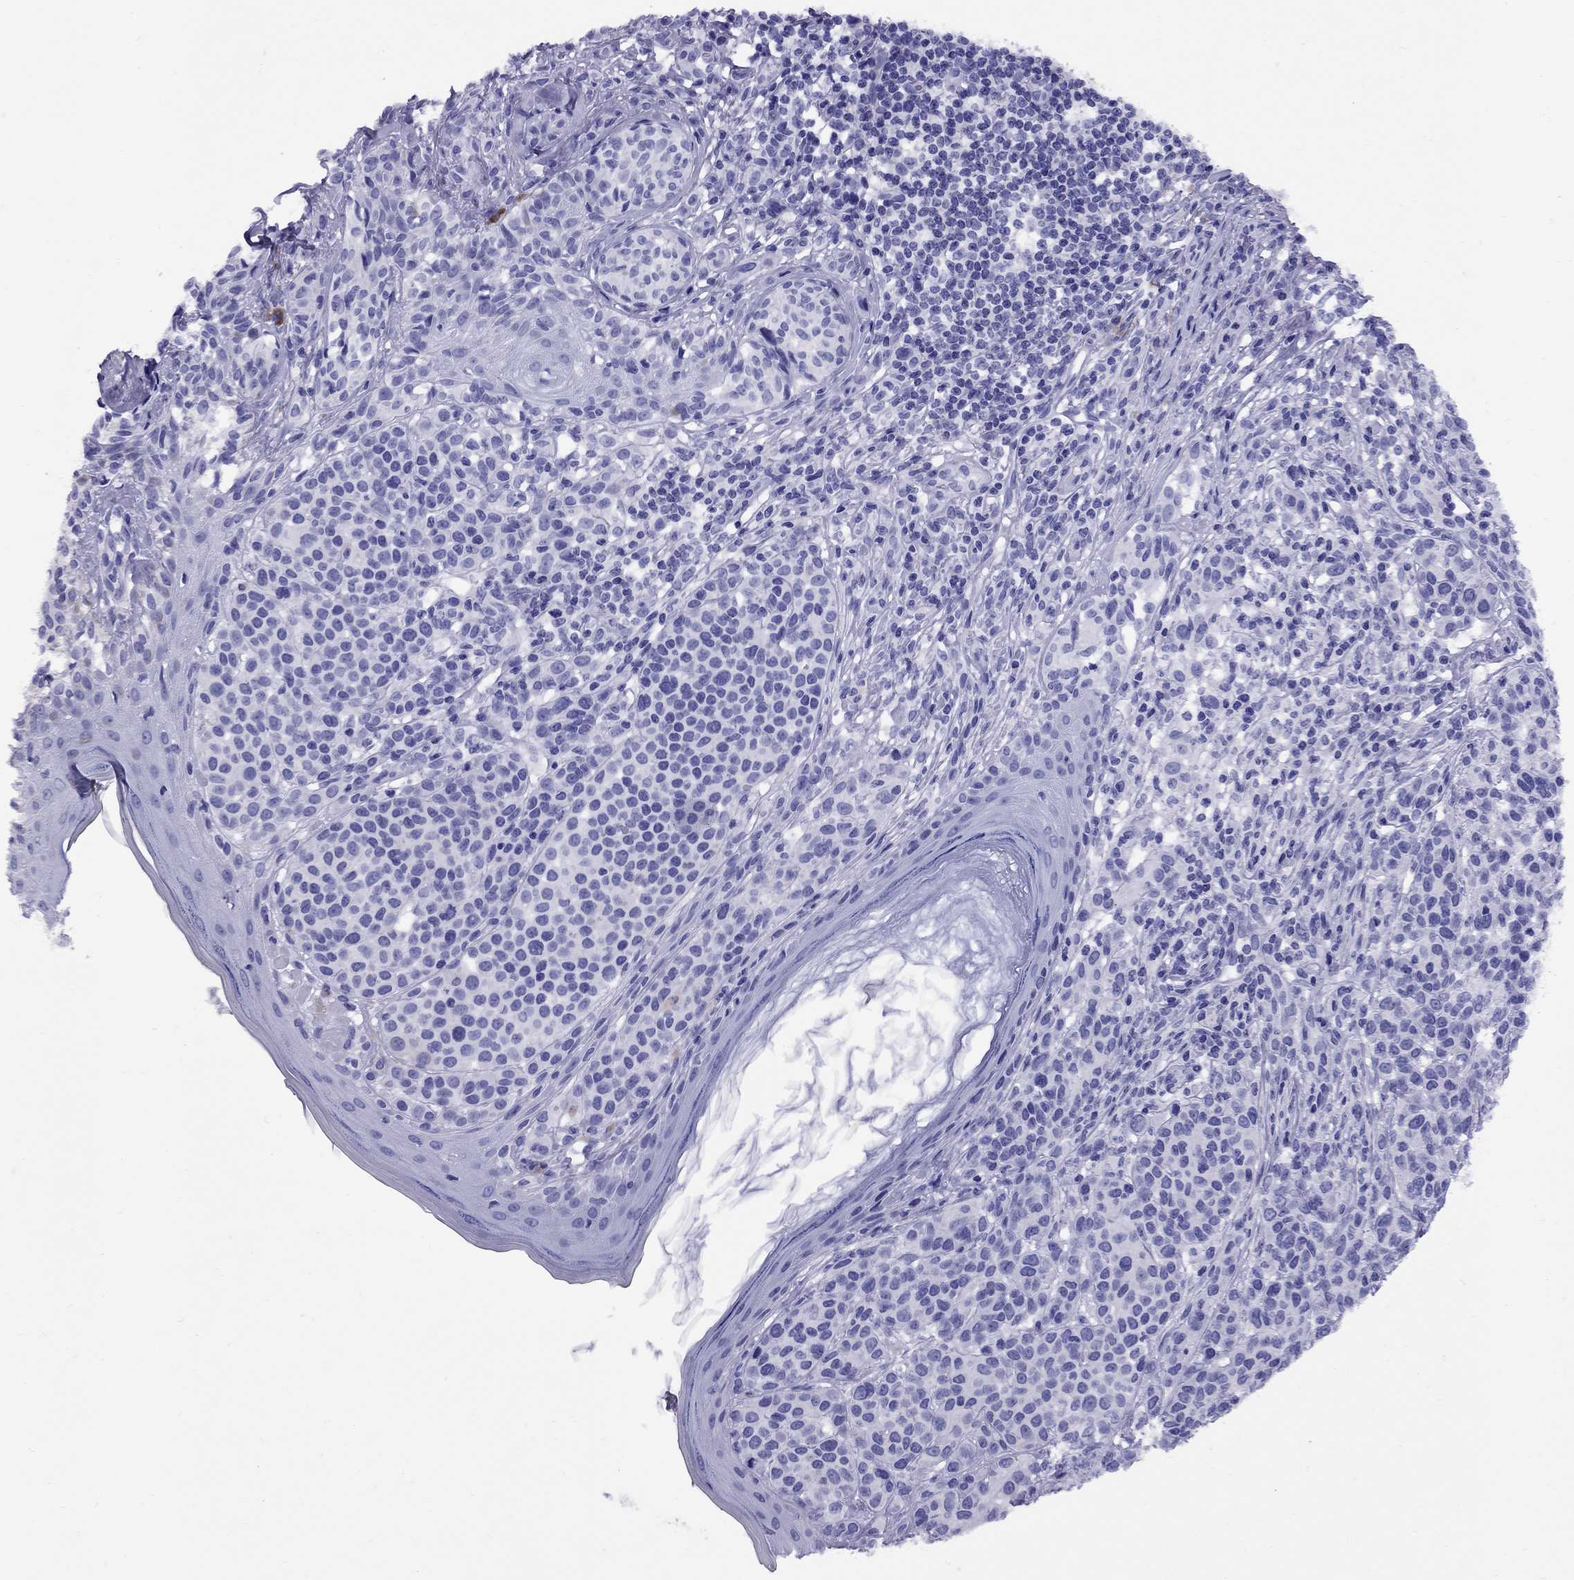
{"staining": {"intensity": "negative", "quantity": "none", "location": "none"}, "tissue": "melanoma", "cell_type": "Tumor cells", "image_type": "cancer", "snomed": [{"axis": "morphology", "description": "Malignant melanoma, NOS"}, {"axis": "topography", "description": "Skin"}], "caption": "Melanoma stained for a protein using immunohistochemistry (IHC) shows no expression tumor cells.", "gene": "AVPR1B", "patient": {"sex": "male", "age": 79}}